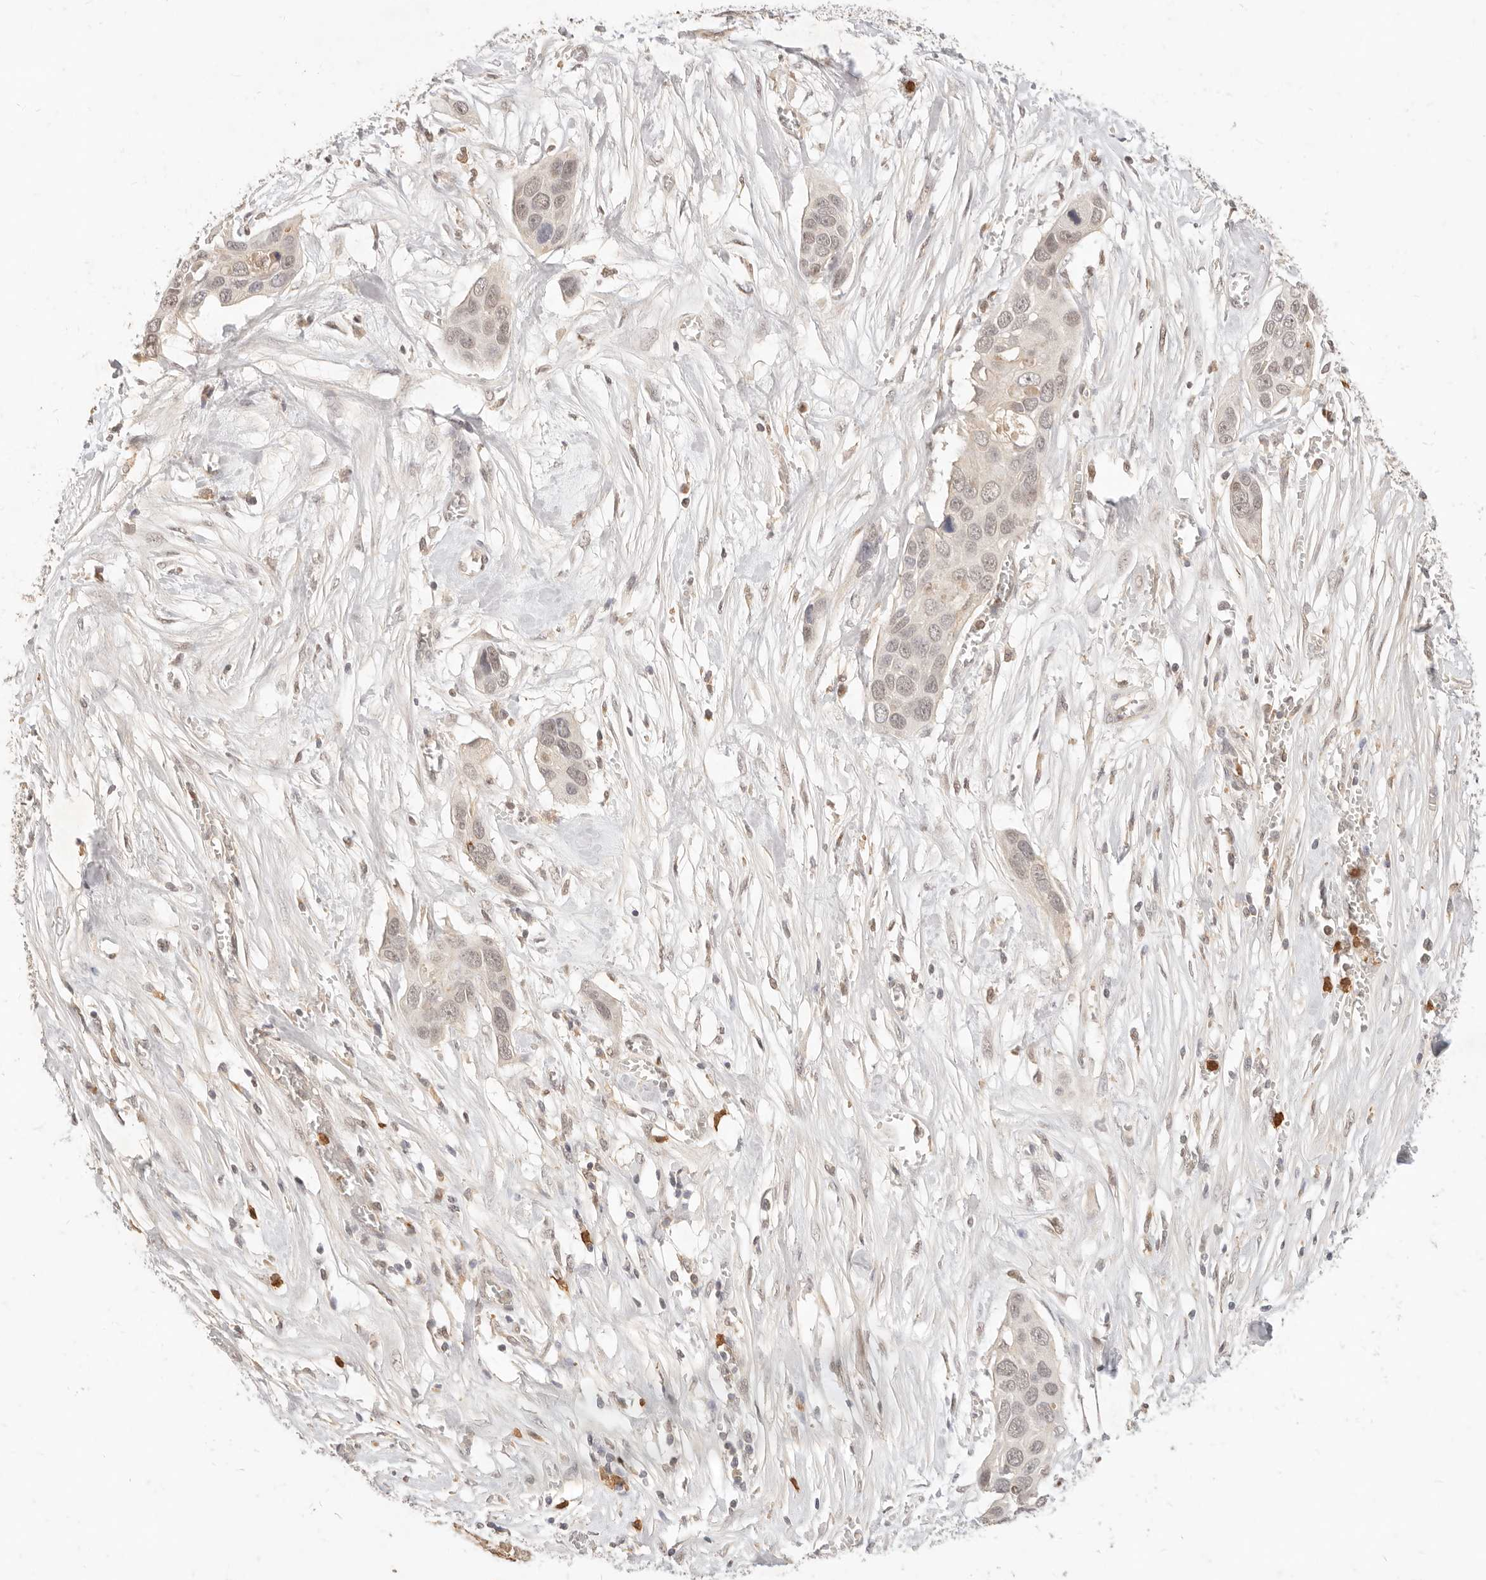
{"staining": {"intensity": "weak", "quantity": "25%-75%", "location": "nuclear"}, "tissue": "pancreatic cancer", "cell_type": "Tumor cells", "image_type": "cancer", "snomed": [{"axis": "morphology", "description": "Adenocarcinoma, NOS"}, {"axis": "topography", "description": "Pancreas"}], "caption": "Pancreatic adenocarcinoma stained with DAB immunohistochemistry (IHC) displays low levels of weak nuclear positivity in approximately 25%-75% of tumor cells.", "gene": "TMTC2", "patient": {"sex": "female", "age": 60}}